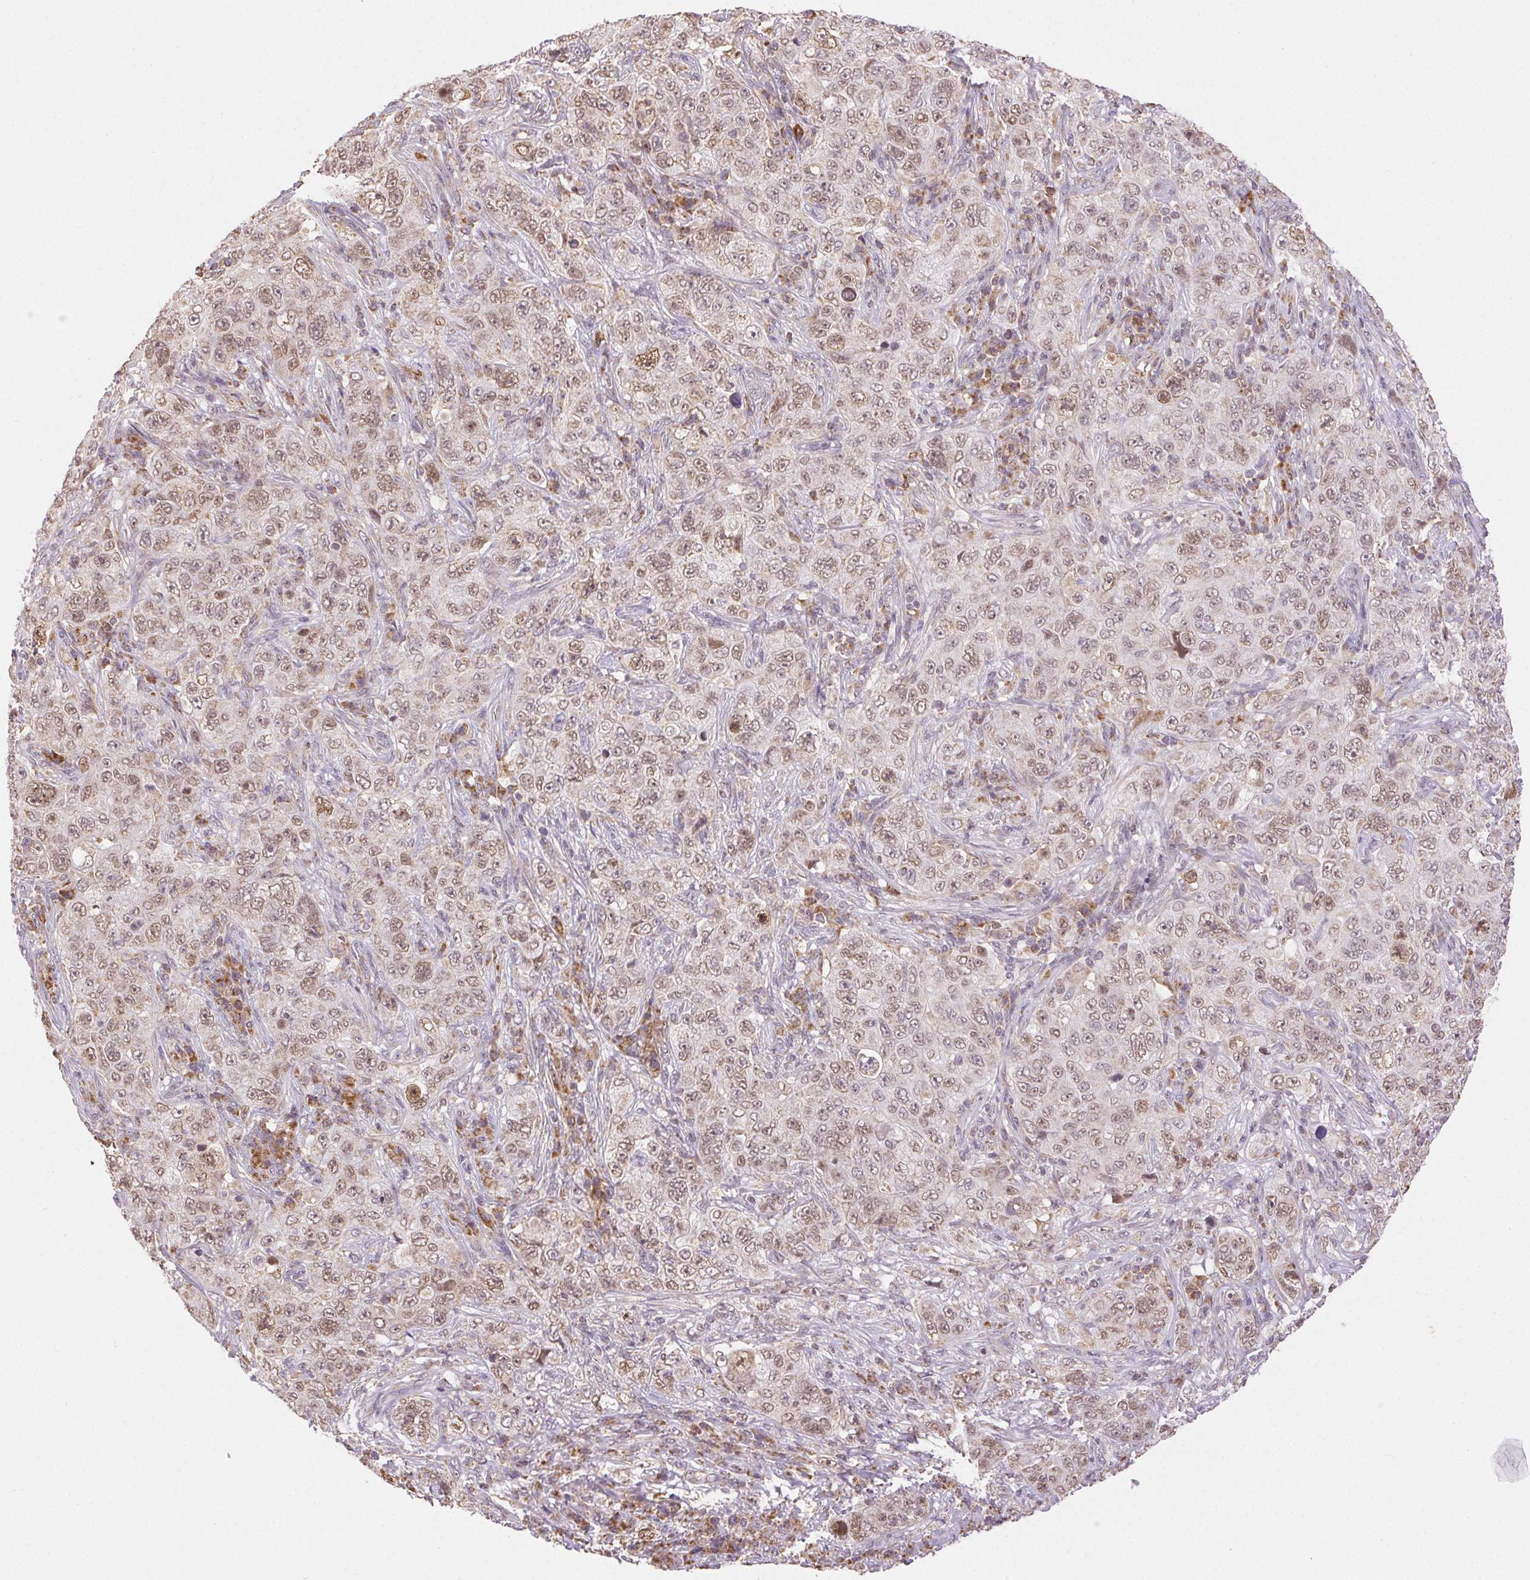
{"staining": {"intensity": "weak", "quantity": ">75%", "location": "nuclear"}, "tissue": "pancreatic cancer", "cell_type": "Tumor cells", "image_type": "cancer", "snomed": [{"axis": "morphology", "description": "Adenocarcinoma, NOS"}, {"axis": "topography", "description": "Pancreas"}], "caption": "Immunohistochemical staining of human pancreatic cancer reveals low levels of weak nuclear positivity in approximately >75% of tumor cells.", "gene": "PIWIL4", "patient": {"sex": "male", "age": 68}}